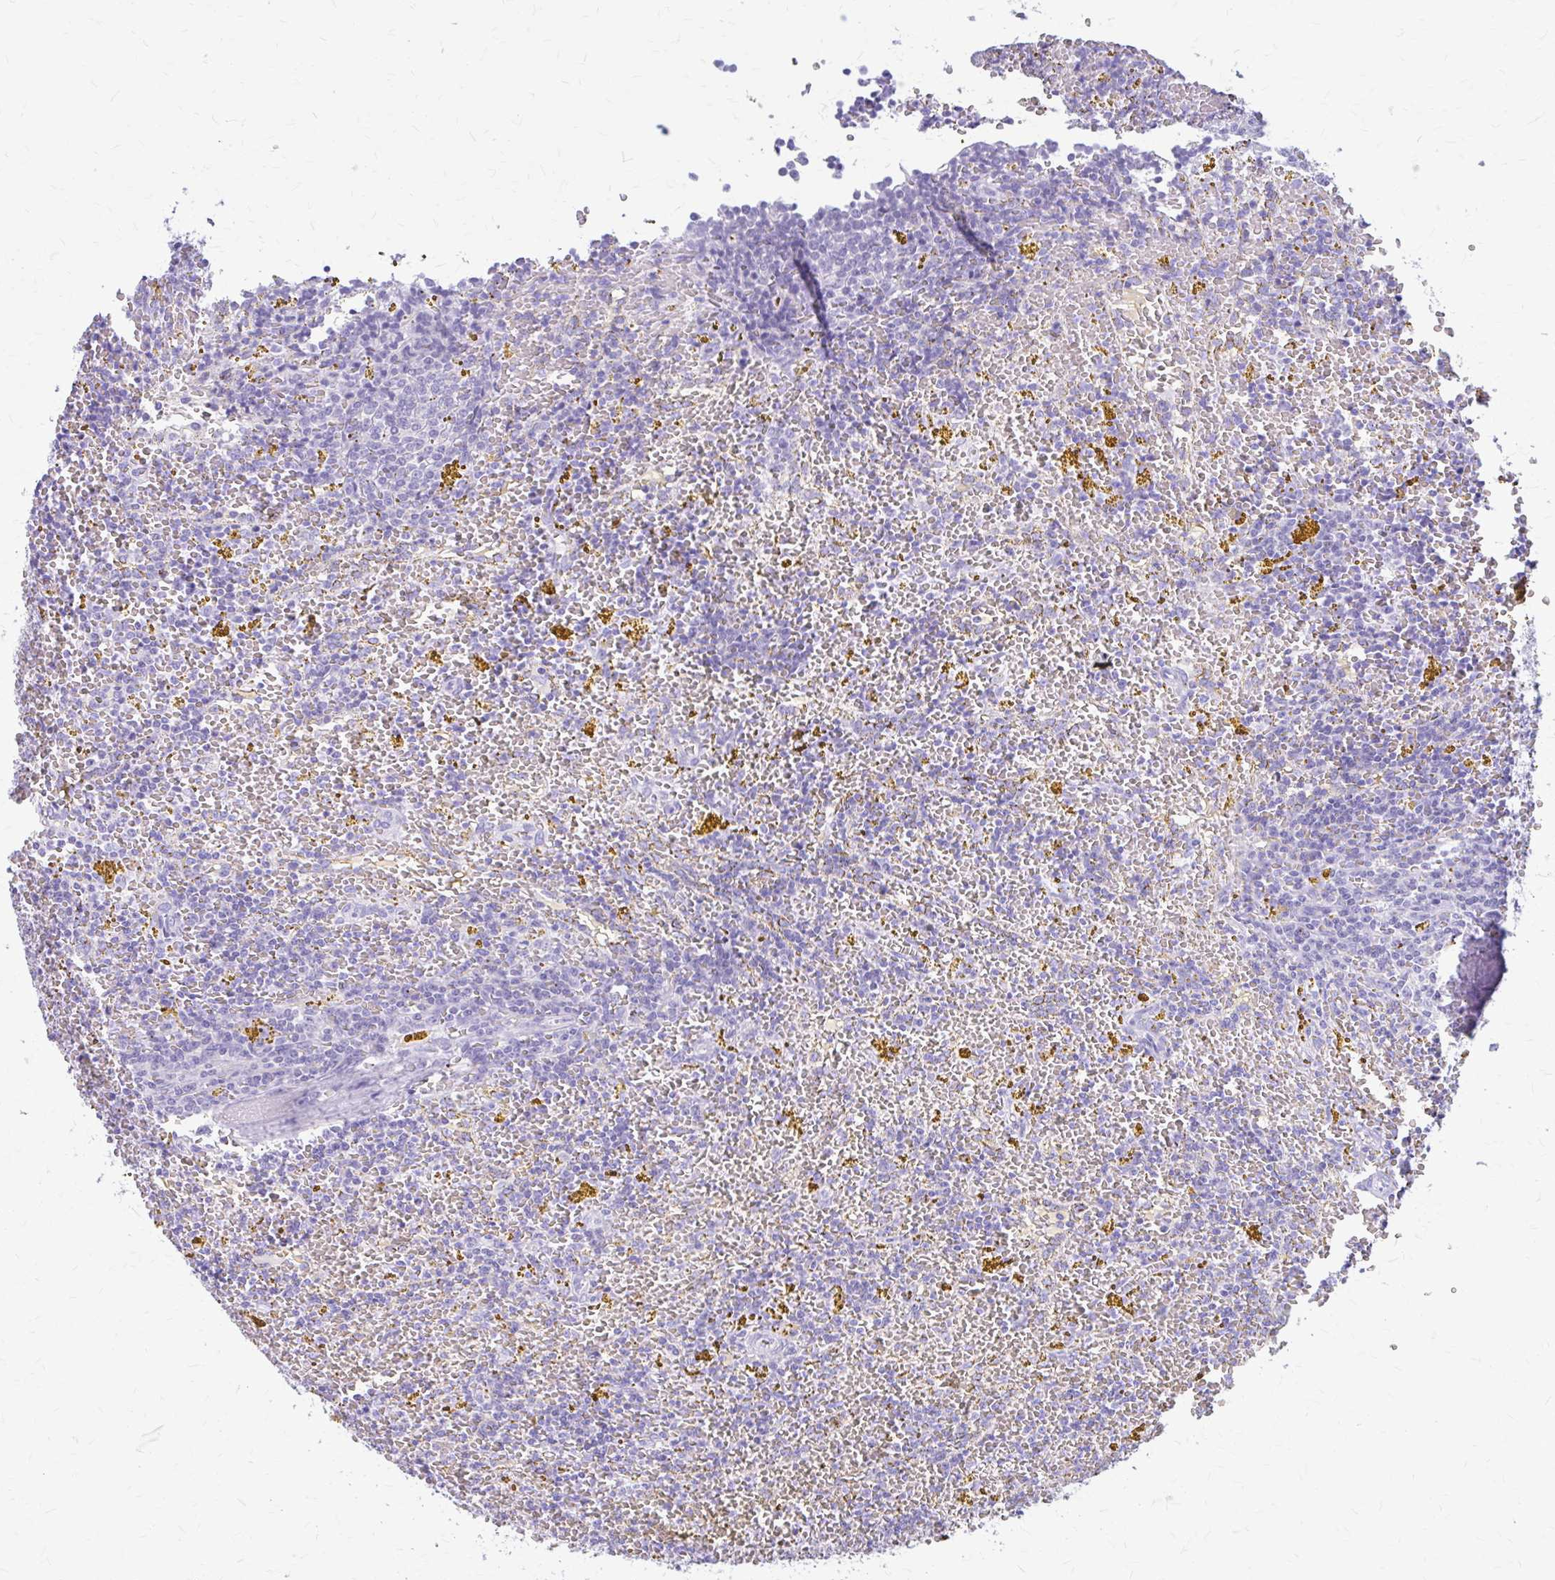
{"staining": {"intensity": "negative", "quantity": "none", "location": "none"}, "tissue": "lymphoma", "cell_type": "Tumor cells", "image_type": "cancer", "snomed": [{"axis": "morphology", "description": "Malignant lymphoma, non-Hodgkin's type, Low grade"}, {"axis": "topography", "description": "Spleen"}, {"axis": "topography", "description": "Lymph node"}], "caption": "Human lymphoma stained for a protein using IHC demonstrates no positivity in tumor cells.", "gene": "KLHDC7A", "patient": {"sex": "female", "age": 66}}